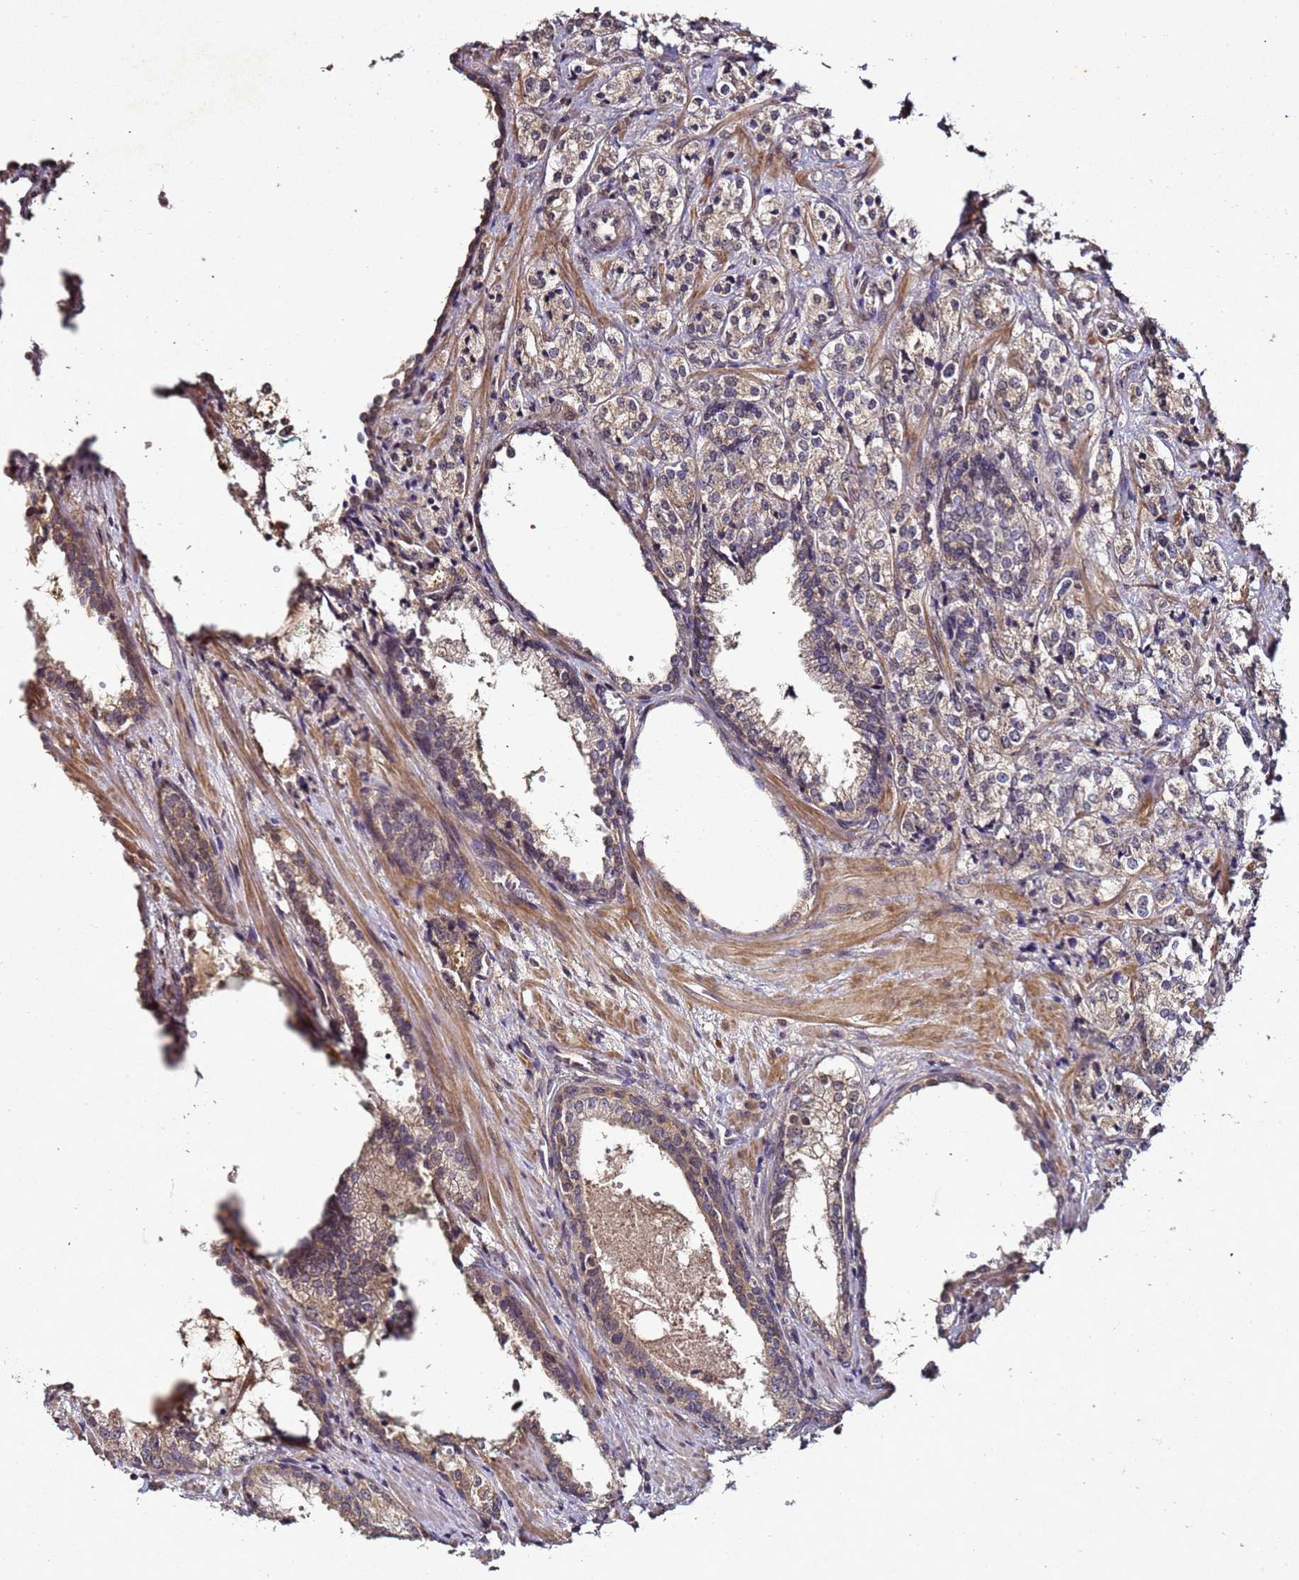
{"staining": {"intensity": "moderate", "quantity": ">75%", "location": "cytoplasmic/membranous"}, "tissue": "prostate cancer", "cell_type": "Tumor cells", "image_type": "cancer", "snomed": [{"axis": "morphology", "description": "Adenocarcinoma, High grade"}, {"axis": "topography", "description": "Prostate"}], "caption": "IHC micrograph of neoplastic tissue: high-grade adenocarcinoma (prostate) stained using immunohistochemistry (IHC) displays medium levels of moderate protein expression localized specifically in the cytoplasmic/membranous of tumor cells, appearing as a cytoplasmic/membranous brown color.", "gene": "ANKRD17", "patient": {"sex": "male", "age": 69}}